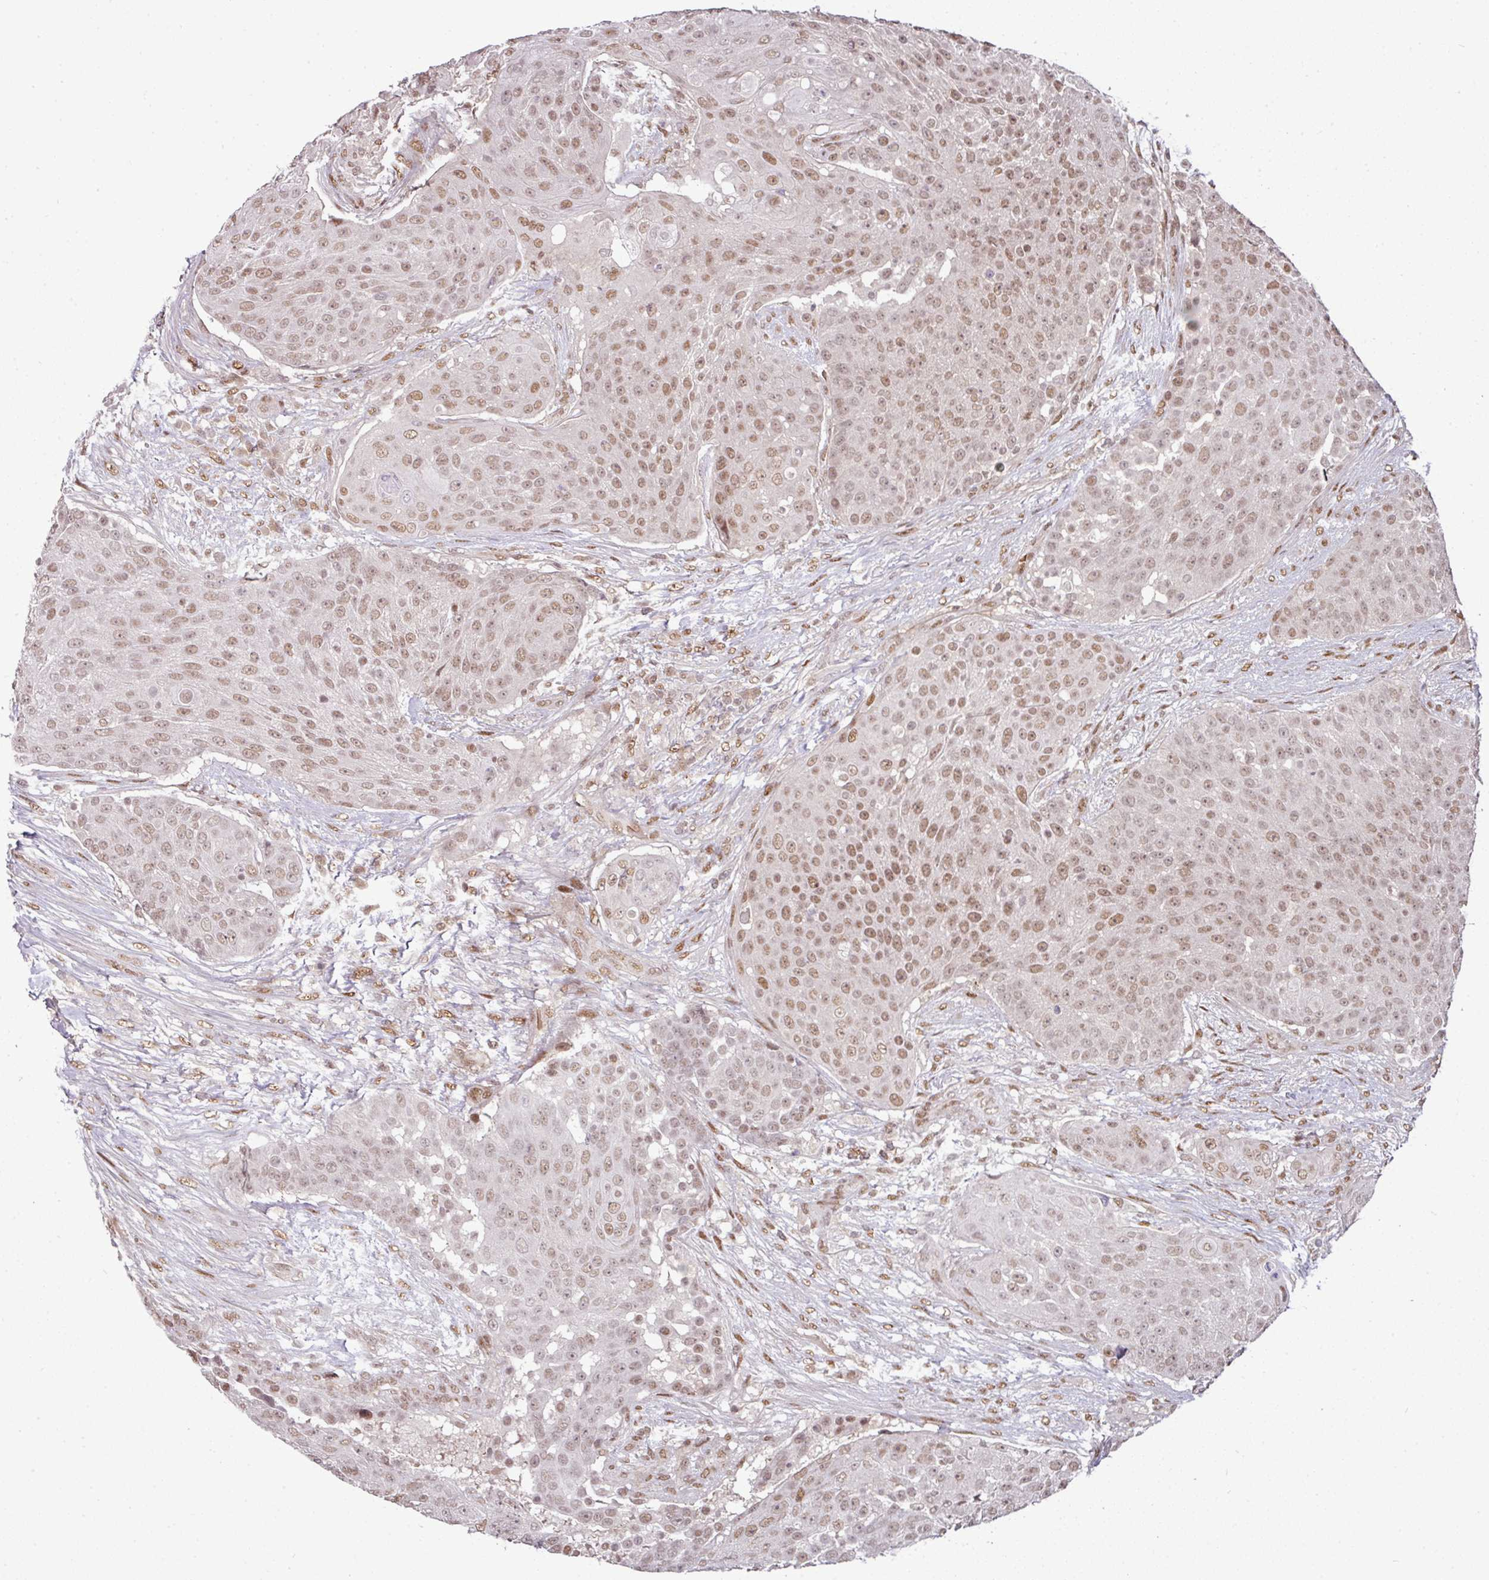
{"staining": {"intensity": "moderate", "quantity": ">75%", "location": "nuclear"}, "tissue": "urothelial cancer", "cell_type": "Tumor cells", "image_type": "cancer", "snomed": [{"axis": "morphology", "description": "Urothelial carcinoma, High grade"}, {"axis": "topography", "description": "Urinary bladder"}], "caption": "An image of human urothelial carcinoma (high-grade) stained for a protein demonstrates moderate nuclear brown staining in tumor cells.", "gene": "CIC", "patient": {"sex": "female", "age": 63}}